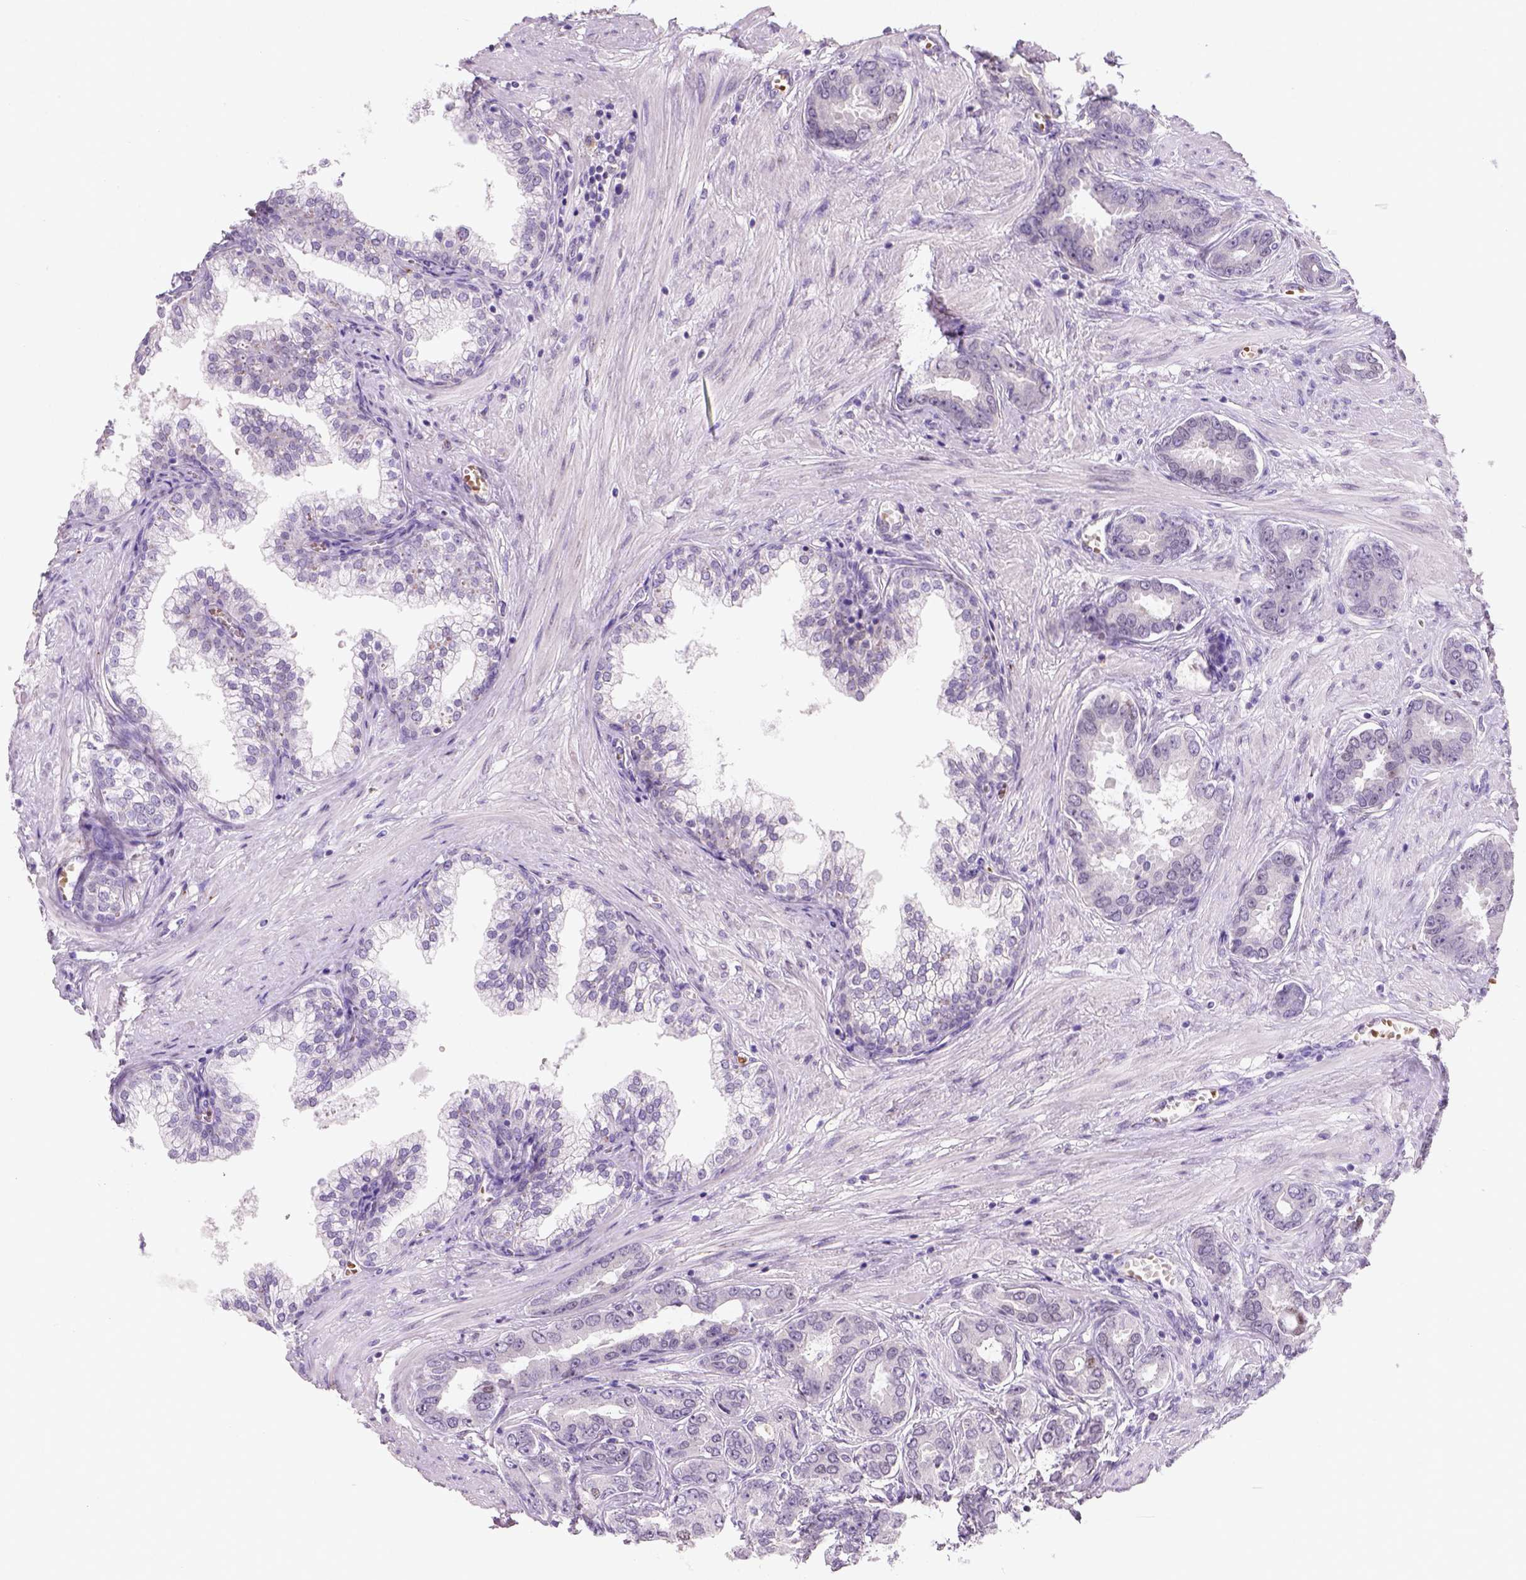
{"staining": {"intensity": "negative", "quantity": "none", "location": "none"}, "tissue": "prostate cancer", "cell_type": "Tumor cells", "image_type": "cancer", "snomed": [{"axis": "morphology", "description": "Adenocarcinoma, NOS"}, {"axis": "topography", "description": "Prostate"}], "caption": "DAB (3,3'-diaminobenzidine) immunohistochemical staining of prostate adenocarcinoma displays no significant positivity in tumor cells.", "gene": "ZMAT4", "patient": {"sex": "male", "age": 67}}